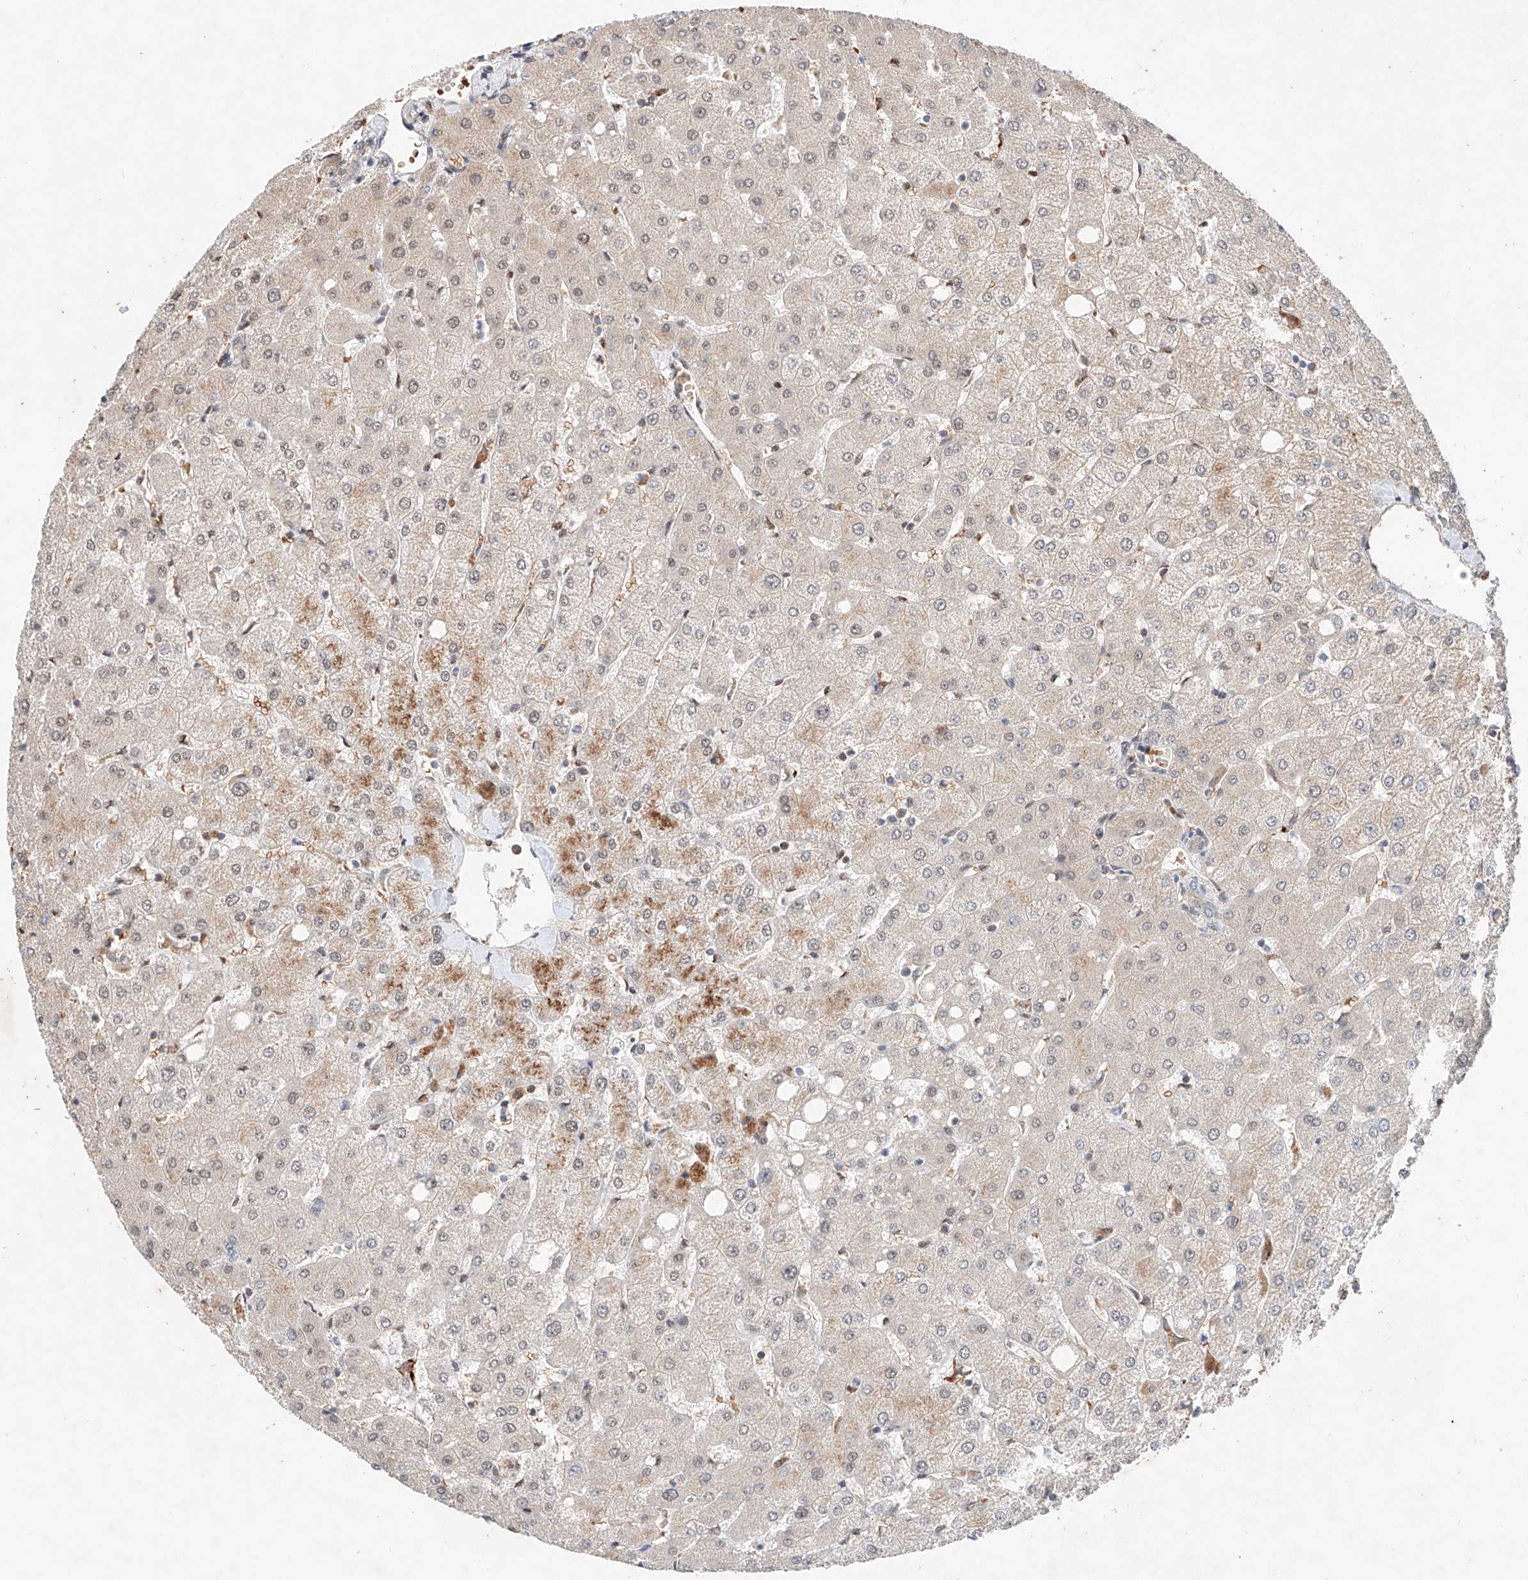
{"staining": {"intensity": "negative", "quantity": "none", "location": "none"}, "tissue": "liver", "cell_type": "Cholangiocytes", "image_type": "normal", "snomed": [{"axis": "morphology", "description": "Normal tissue, NOS"}, {"axis": "topography", "description": "Liver"}], "caption": "Immunohistochemistry (IHC) histopathology image of unremarkable liver: human liver stained with DAB displays no significant protein expression in cholangiocytes.", "gene": "FASTK", "patient": {"sex": "female", "age": 54}}